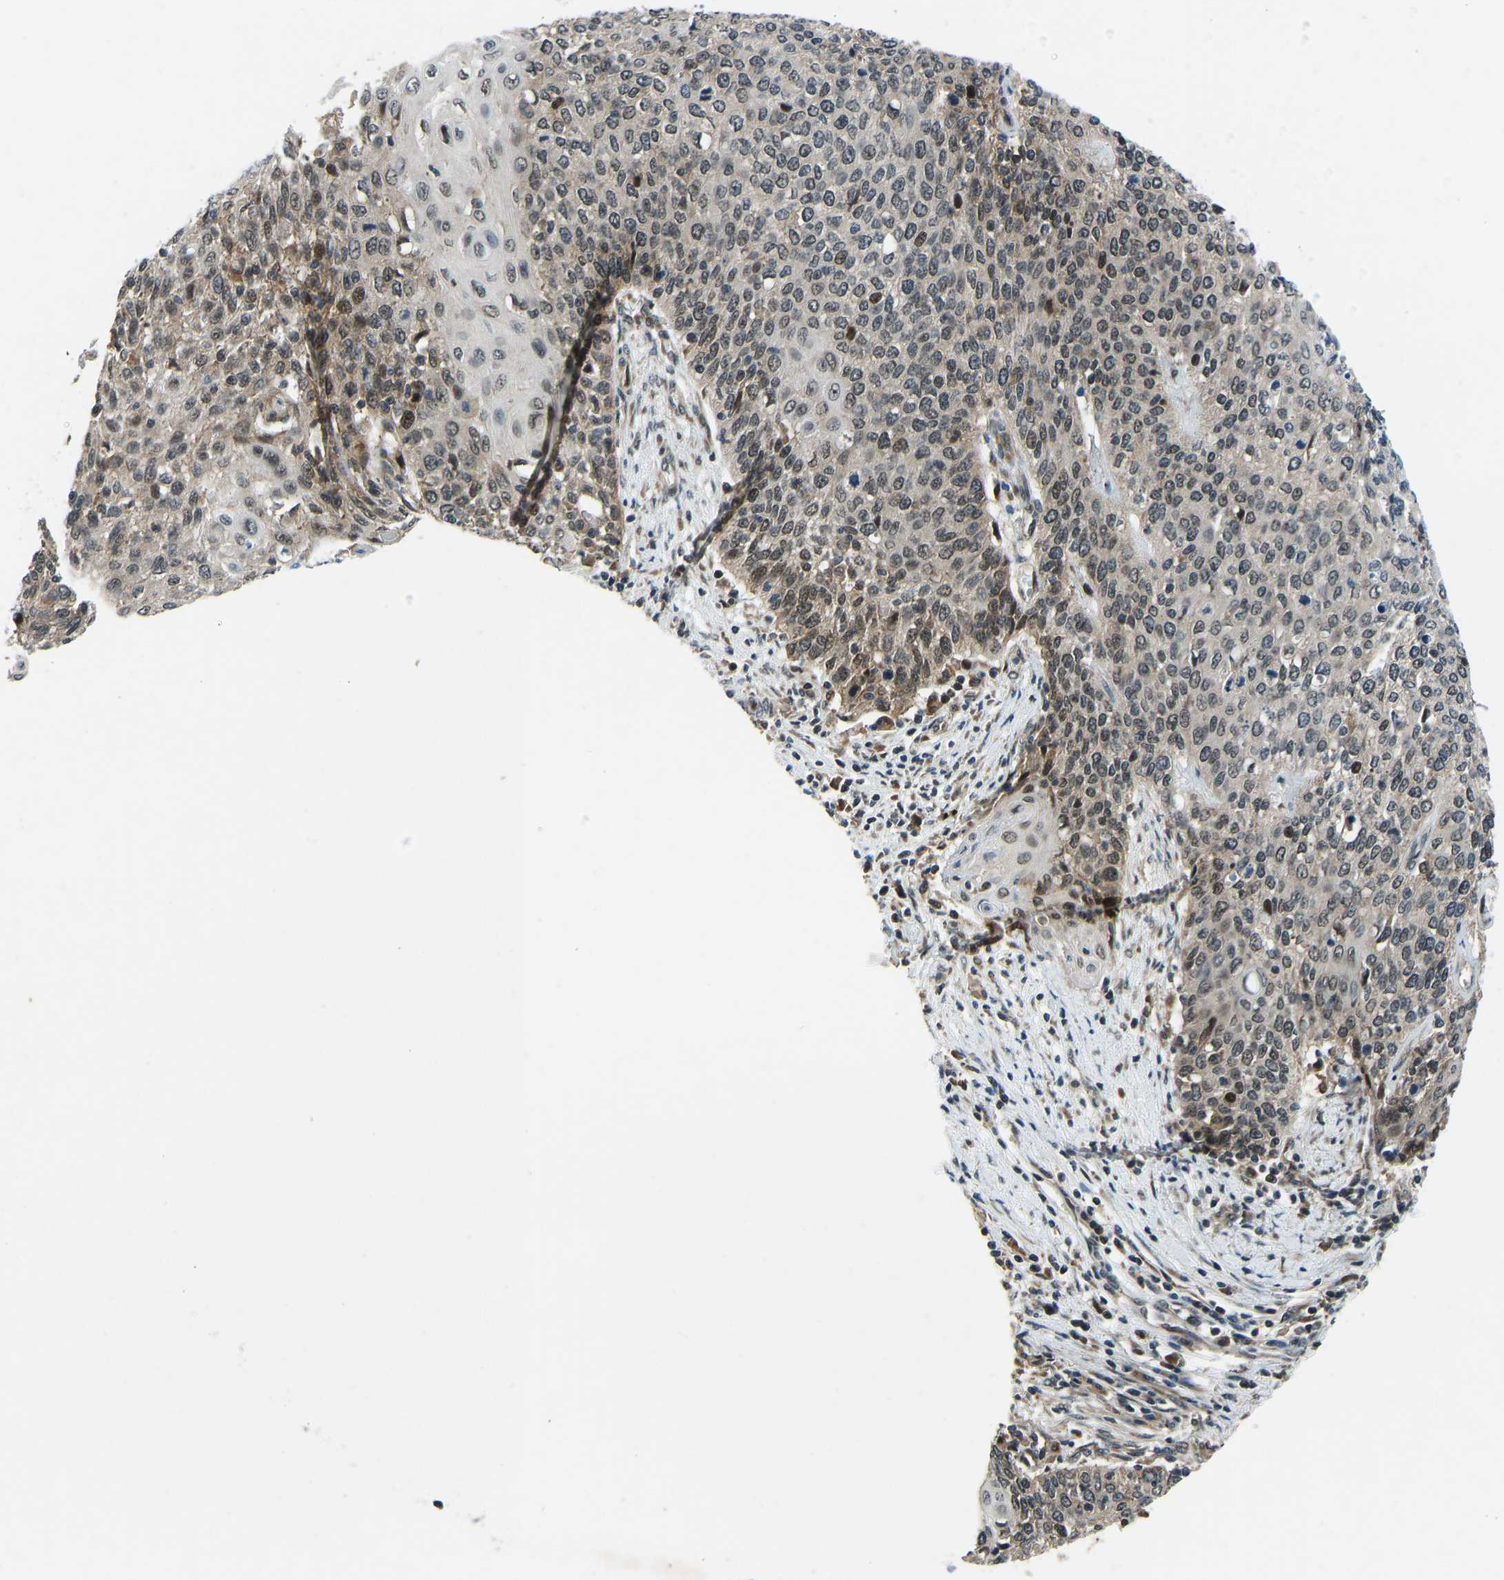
{"staining": {"intensity": "moderate", "quantity": ">75%", "location": "cytoplasmic/membranous,nuclear"}, "tissue": "cervical cancer", "cell_type": "Tumor cells", "image_type": "cancer", "snomed": [{"axis": "morphology", "description": "Squamous cell carcinoma, NOS"}, {"axis": "topography", "description": "Cervix"}], "caption": "A brown stain labels moderate cytoplasmic/membranous and nuclear expression of a protein in human cervical cancer tumor cells. (brown staining indicates protein expression, while blue staining denotes nuclei).", "gene": "RLIM", "patient": {"sex": "female", "age": 39}}